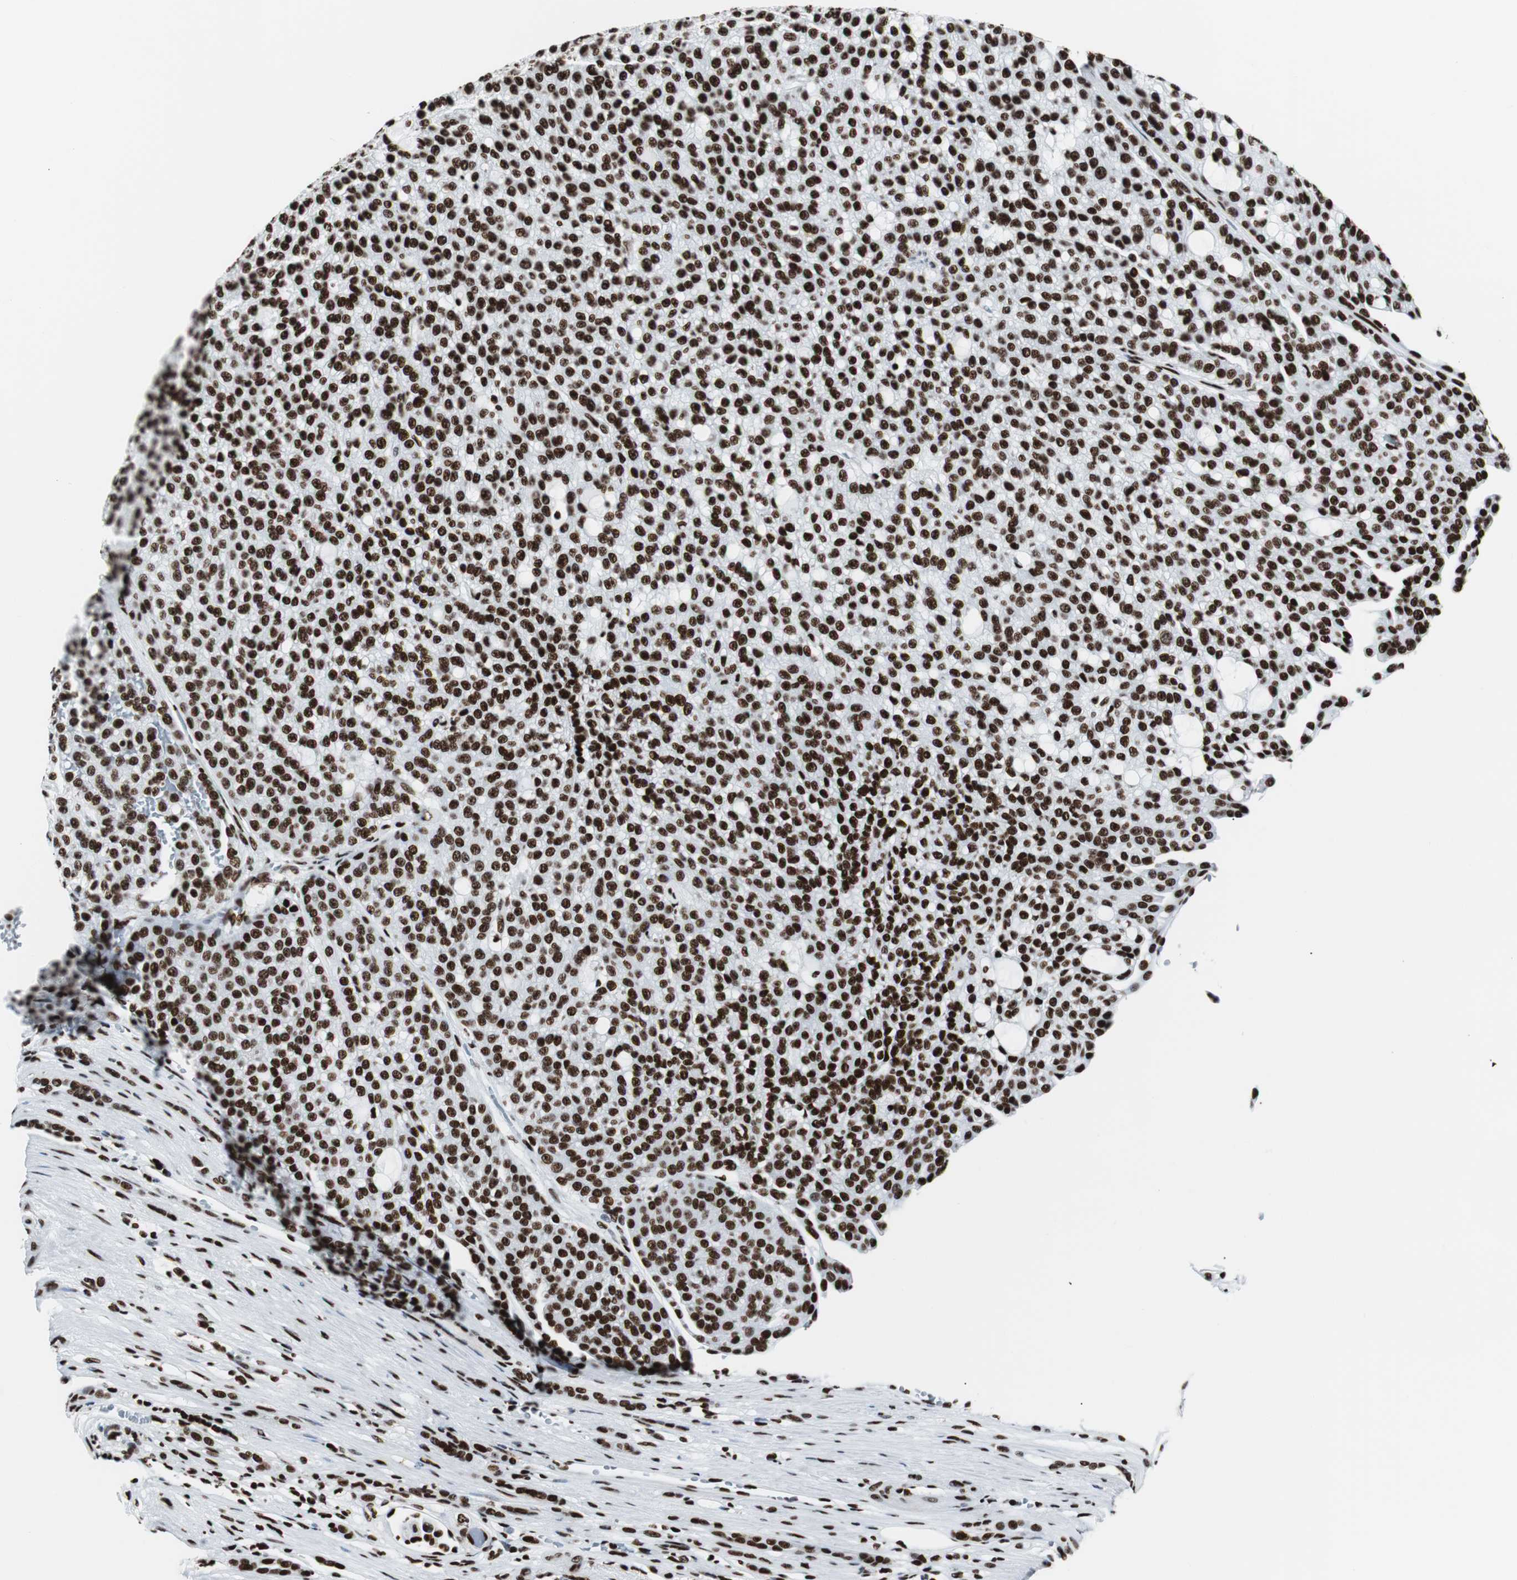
{"staining": {"intensity": "strong", "quantity": ">75%", "location": "nuclear"}, "tissue": "renal cancer", "cell_type": "Tumor cells", "image_type": "cancer", "snomed": [{"axis": "morphology", "description": "Adenocarcinoma, NOS"}, {"axis": "topography", "description": "Kidney"}], "caption": "Protein analysis of adenocarcinoma (renal) tissue reveals strong nuclear staining in about >75% of tumor cells. (DAB (3,3'-diaminobenzidine) = brown stain, brightfield microscopy at high magnification).", "gene": "NCL", "patient": {"sex": "male", "age": 63}}